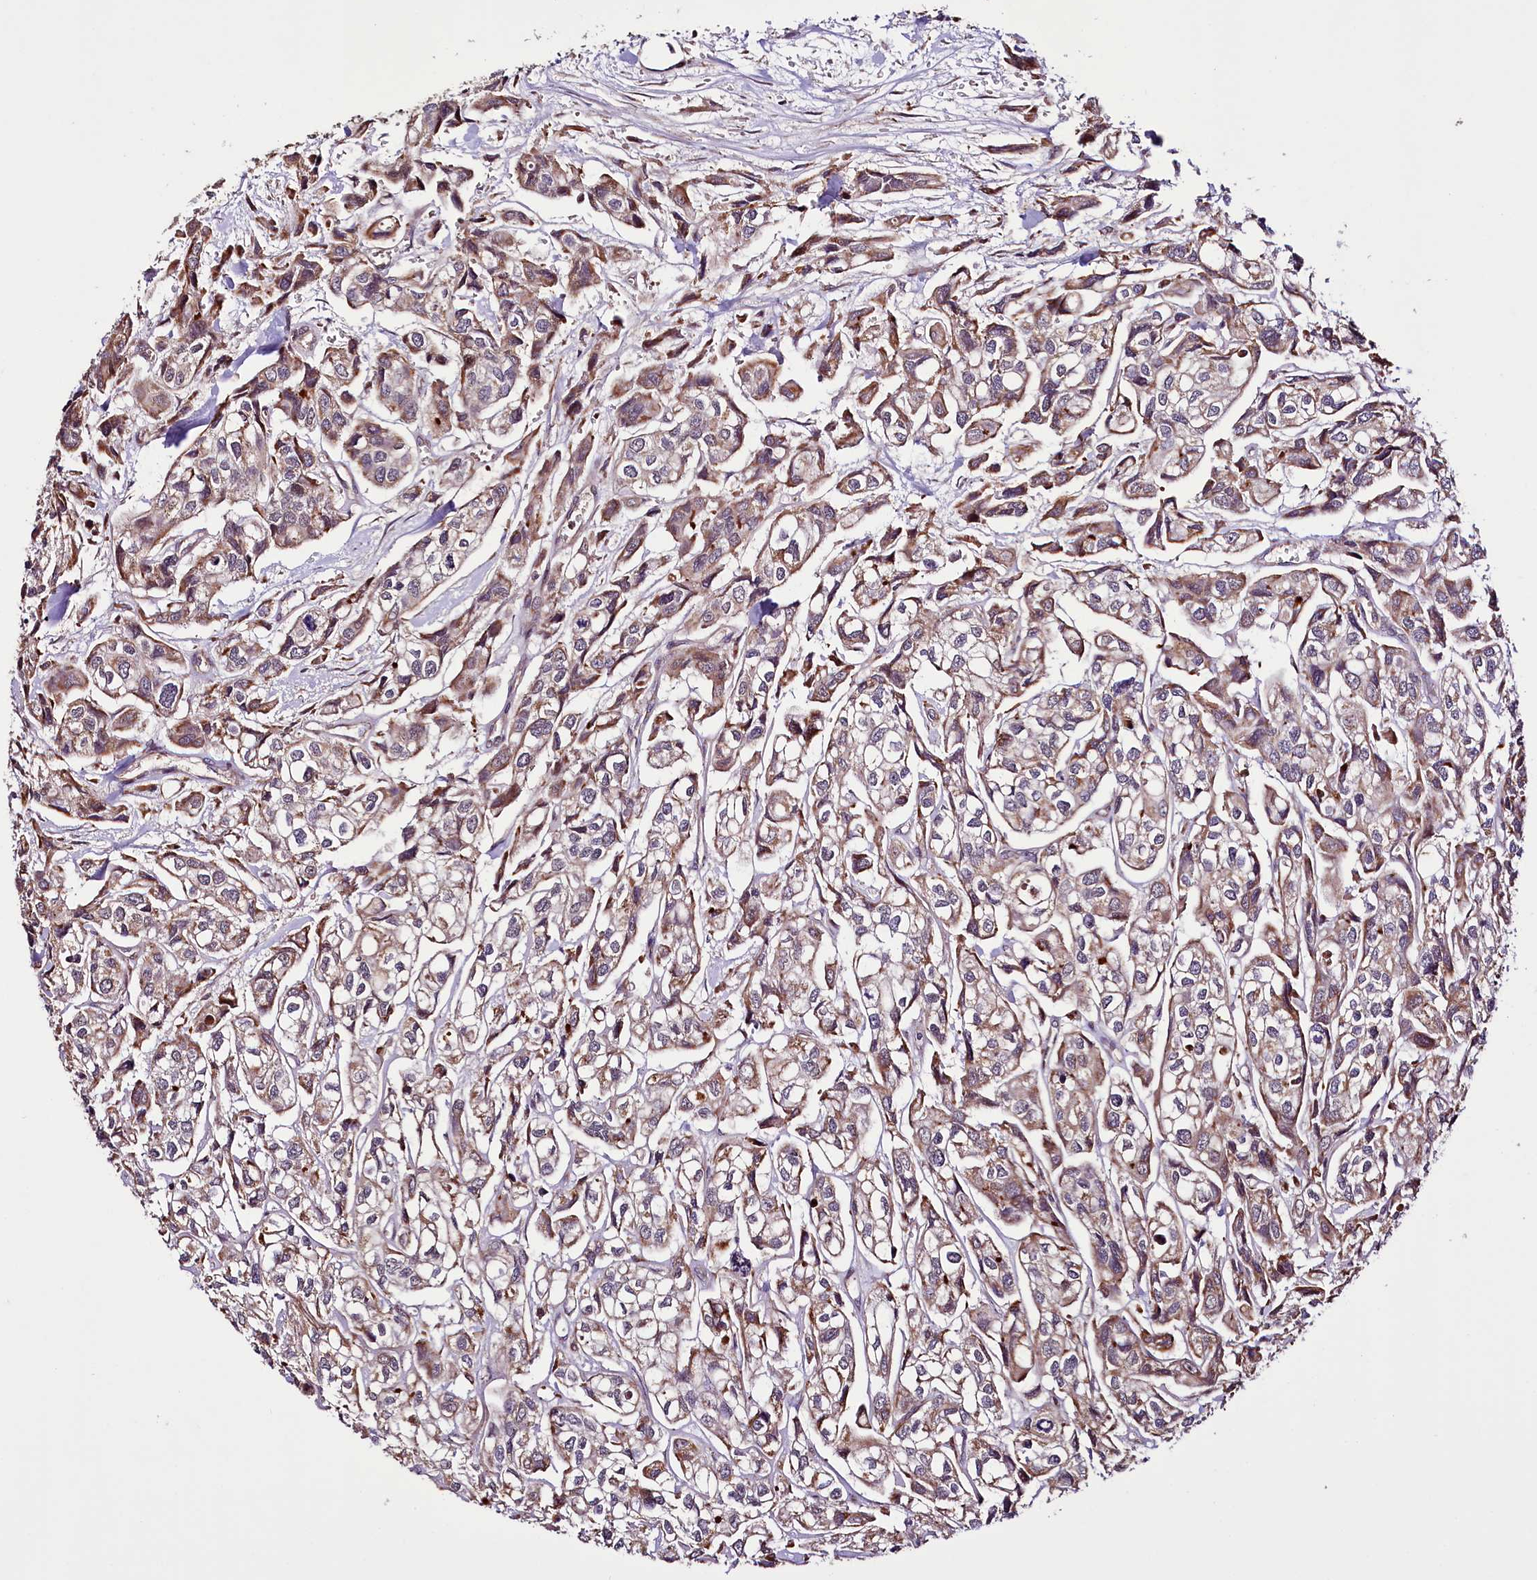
{"staining": {"intensity": "weak", "quantity": "25%-75%", "location": "cytoplasmic/membranous"}, "tissue": "urothelial cancer", "cell_type": "Tumor cells", "image_type": "cancer", "snomed": [{"axis": "morphology", "description": "Urothelial carcinoma, High grade"}, {"axis": "topography", "description": "Urinary bladder"}], "caption": "A micrograph of urothelial cancer stained for a protein shows weak cytoplasmic/membranous brown staining in tumor cells. The staining is performed using DAB brown chromogen to label protein expression. The nuclei are counter-stained blue using hematoxylin.", "gene": "ST7", "patient": {"sex": "male", "age": 67}}